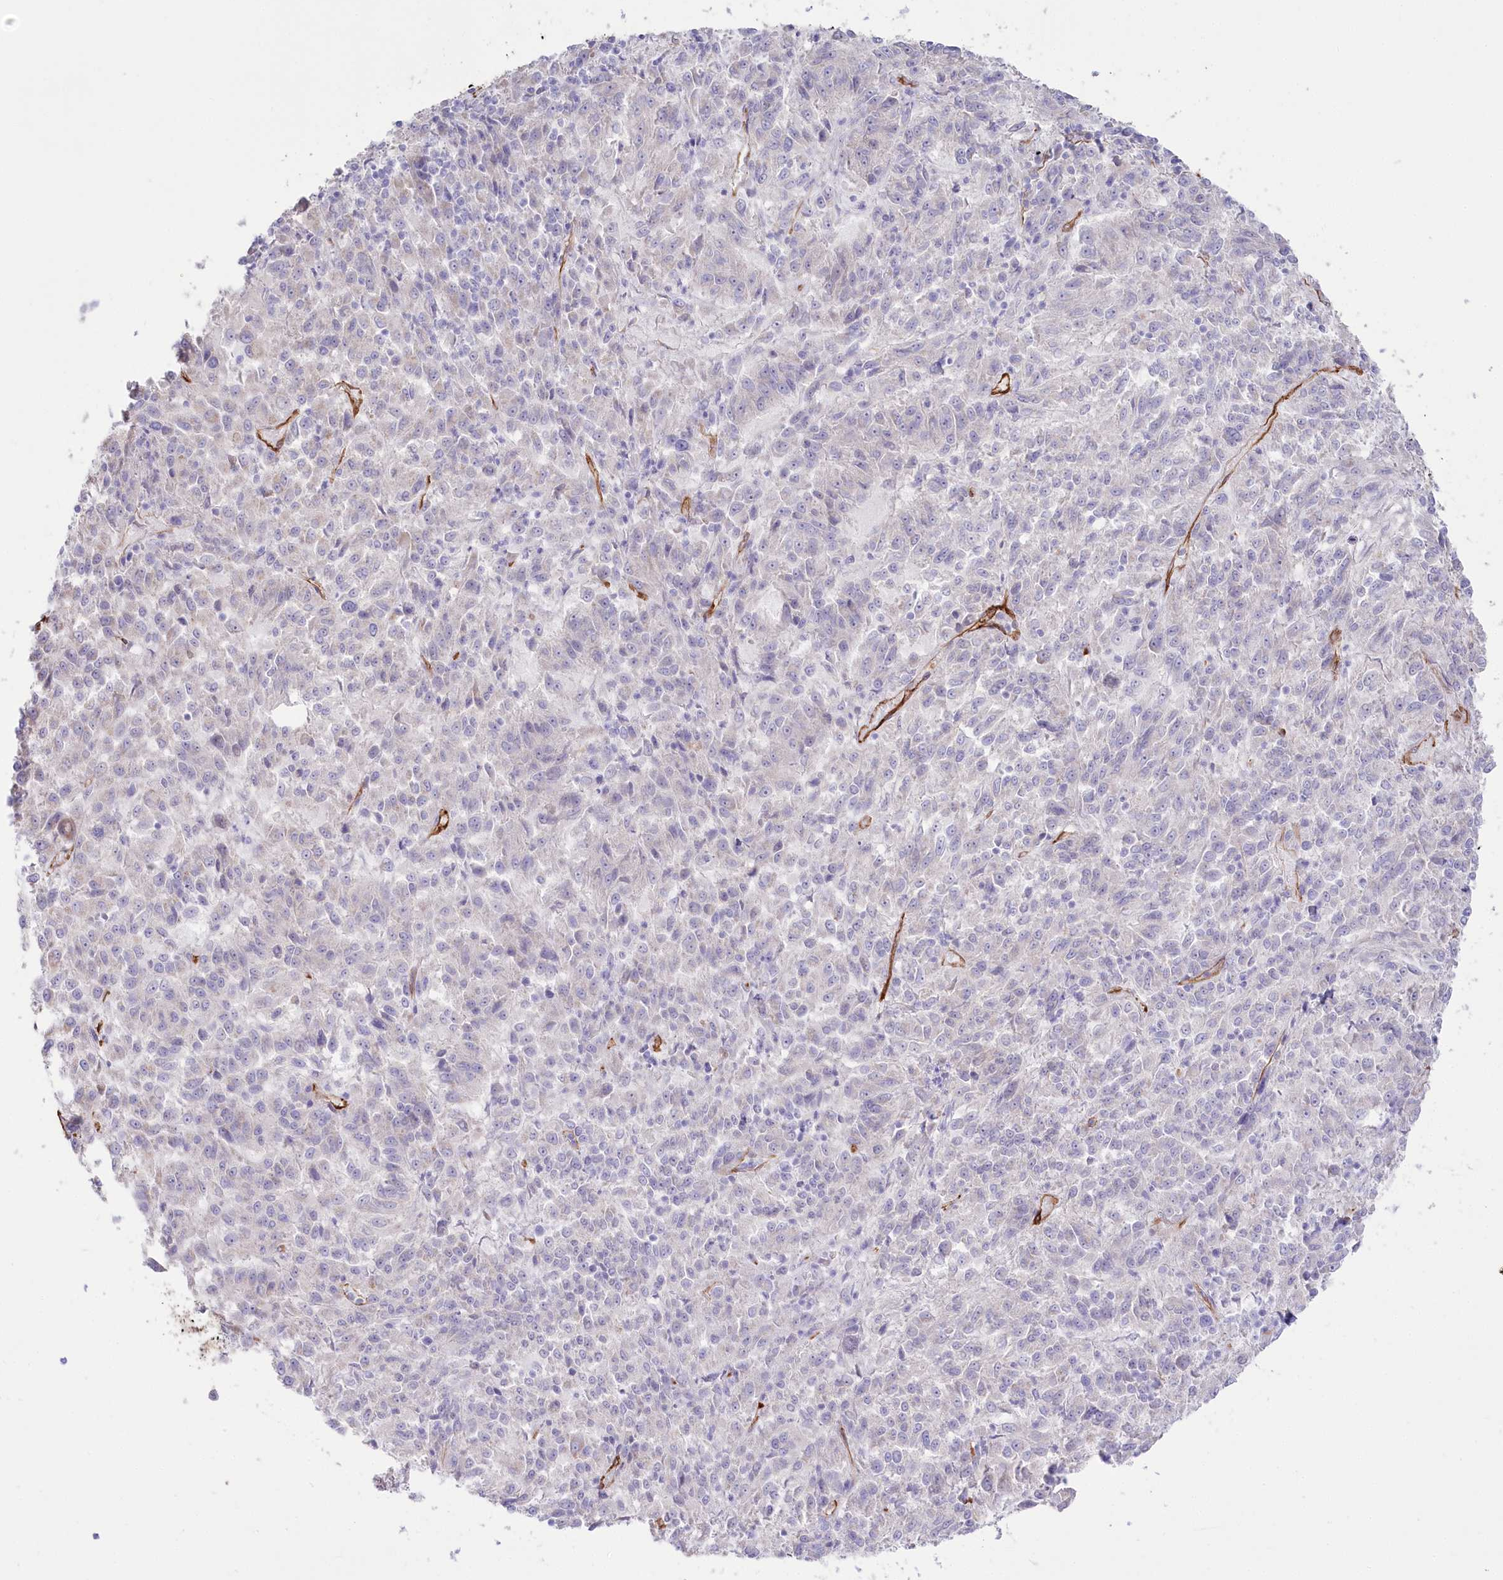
{"staining": {"intensity": "negative", "quantity": "none", "location": "none"}, "tissue": "melanoma", "cell_type": "Tumor cells", "image_type": "cancer", "snomed": [{"axis": "morphology", "description": "Malignant melanoma, Metastatic site"}, {"axis": "topography", "description": "Lung"}], "caption": "Melanoma was stained to show a protein in brown. There is no significant expression in tumor cells.", "gene": "SLC39A10", "patient": {"sex": "male", "age": 64}}